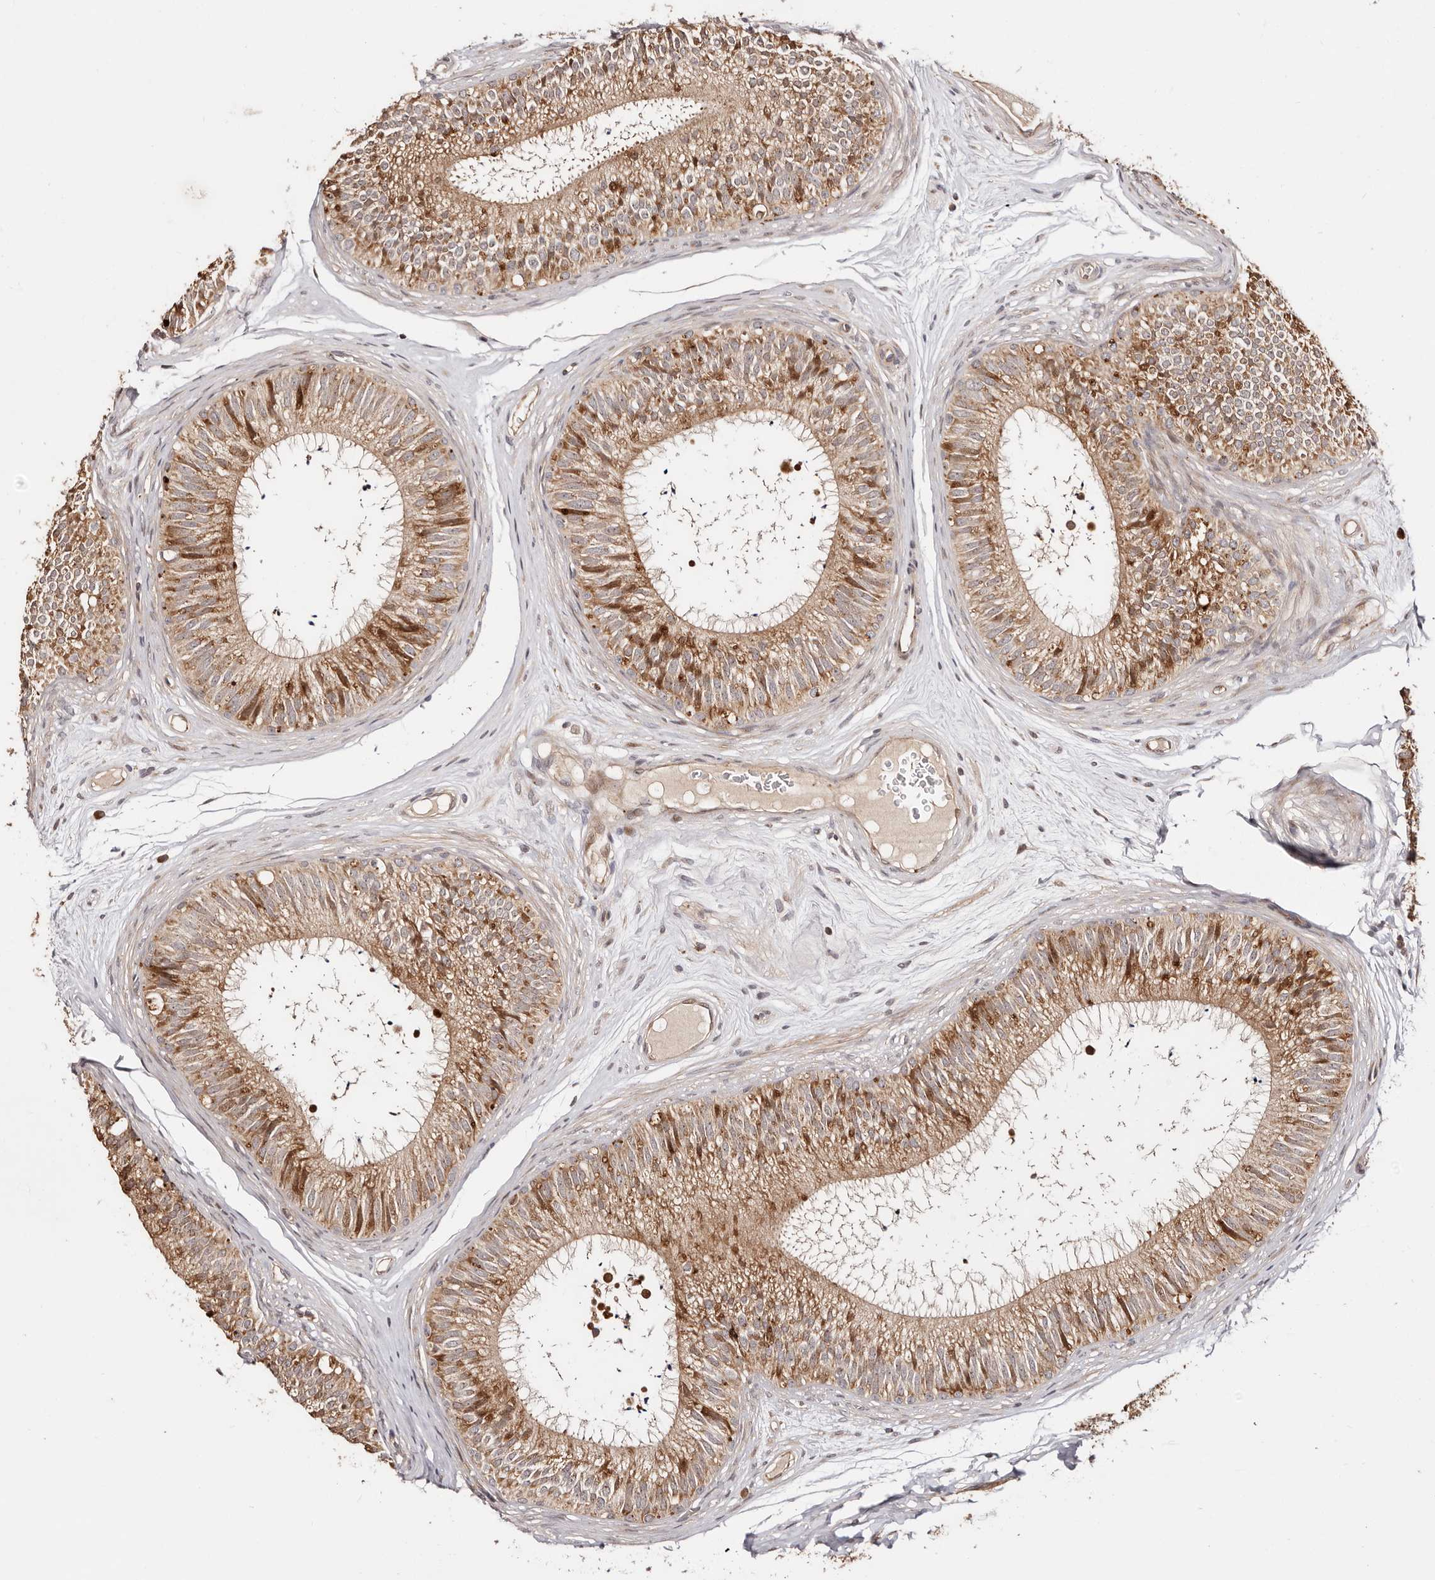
{"staining": {"intensity": "strong", "quantity": "25%-75%", "location": "cytoplasmic/membranous"}, "tissue": "epididymis", "cell_type": "Glandular cells", "image_type": "normal", "snomed": [{"axis": "morphology", "description": "Normal tissue, NOS"}, {"axis": "topography", "description": "Epididymis"}], "caption": "An image showing strong cytoplasmic/membranous positivity in approximately 25%-75% of glandular cells in benign epididymis, as visualized by brown immunohistochemical staining.", "gene": "PTPN22", "patient": {"sex": "male", "age": 29}}